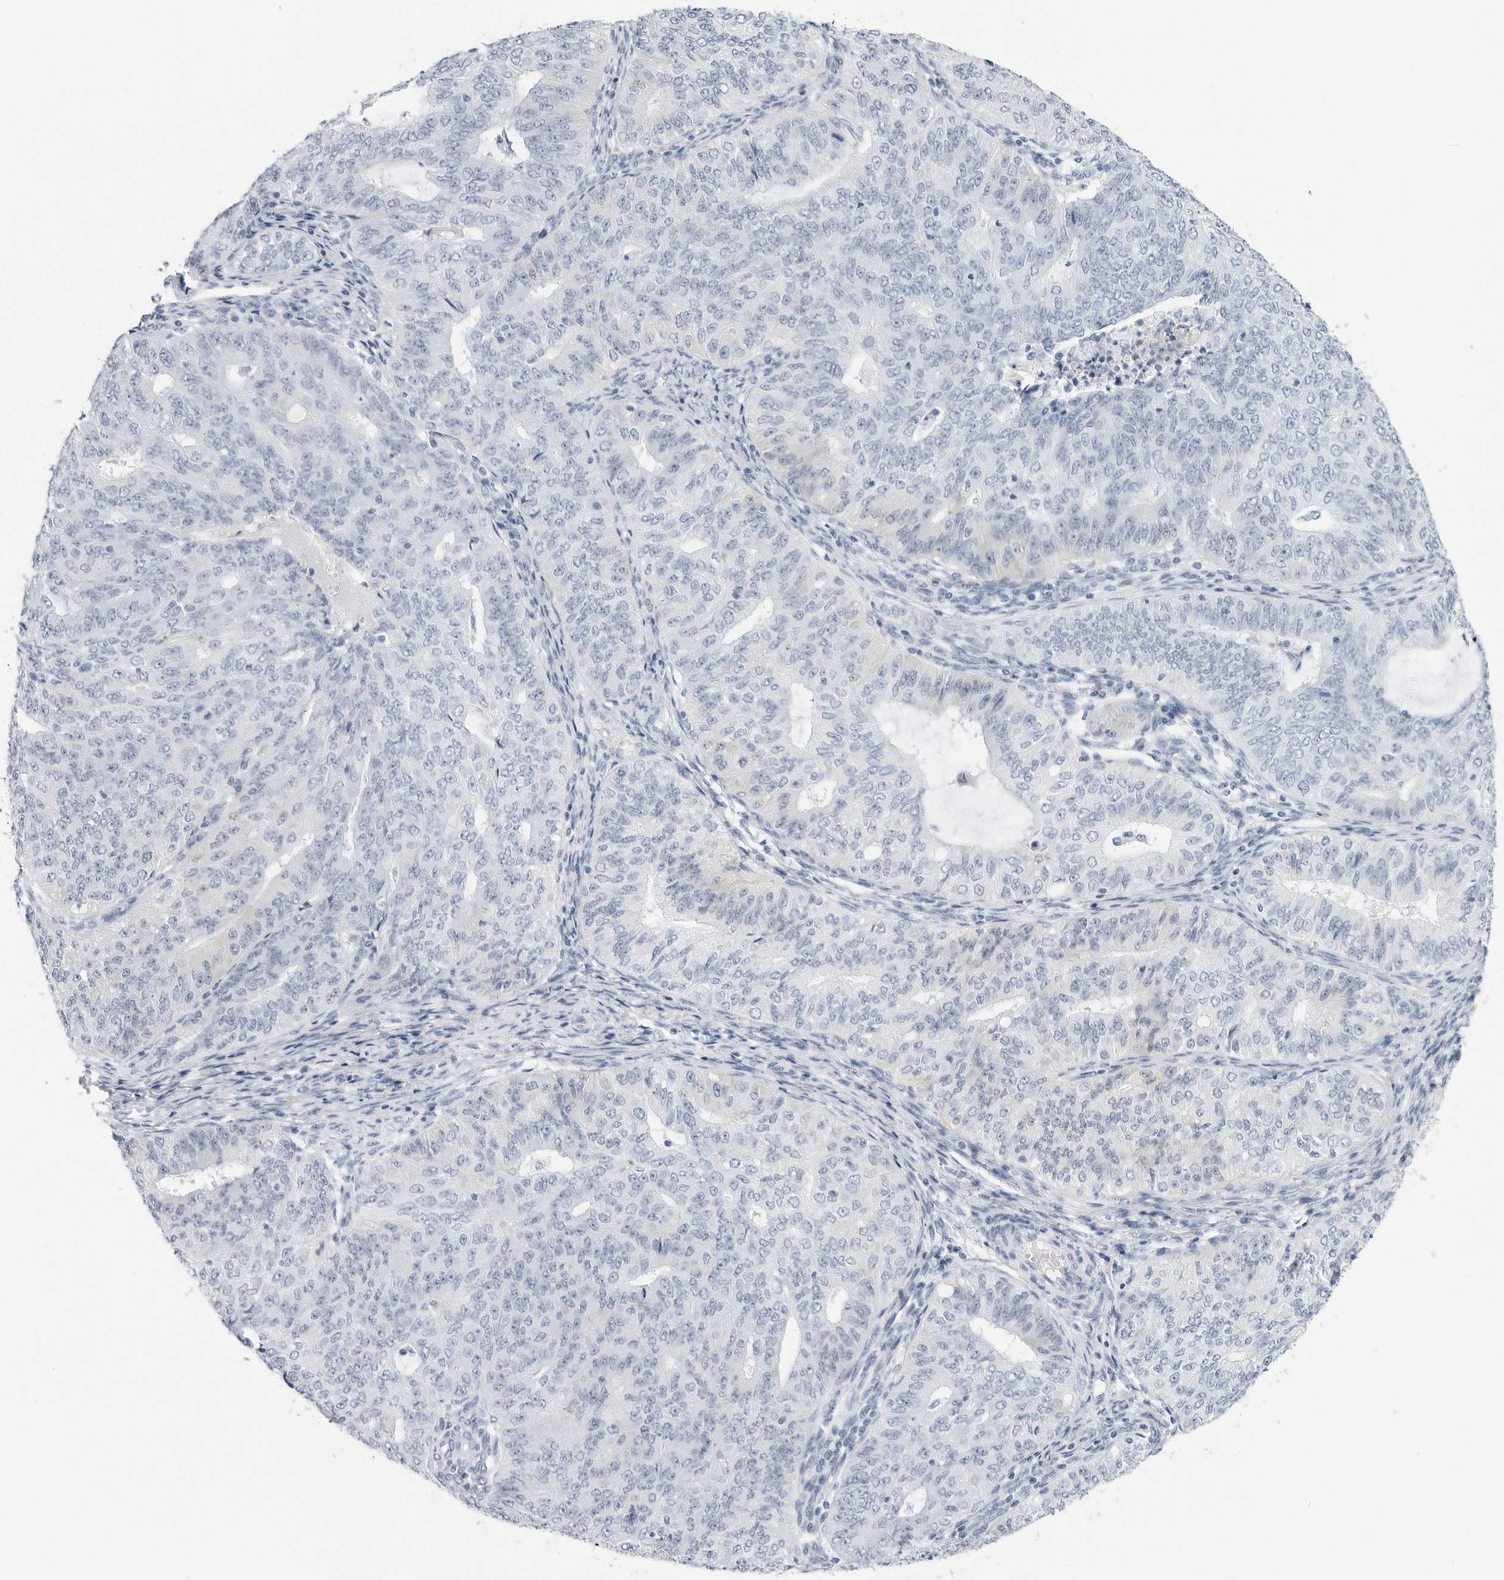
{"staining": {"intensity": "negative", "quantity": "none", "location": "none"}, "tissue": "endometrial cancer", "cell_type": "Tumor cells", "image_type": "cancer", "snomed": [{"axis": "morphology", "description": "Adenocarcinoma, NOS"}, {"axis": "topography", "description": "Endometrium"}], "caption": "Histopathology image shows no protein expression in tumor cells of endometrial cancer (adenocarcinoma) tissue.", "gene": "SLC19A1", "patient": {"sex": "female", "age": 32}}